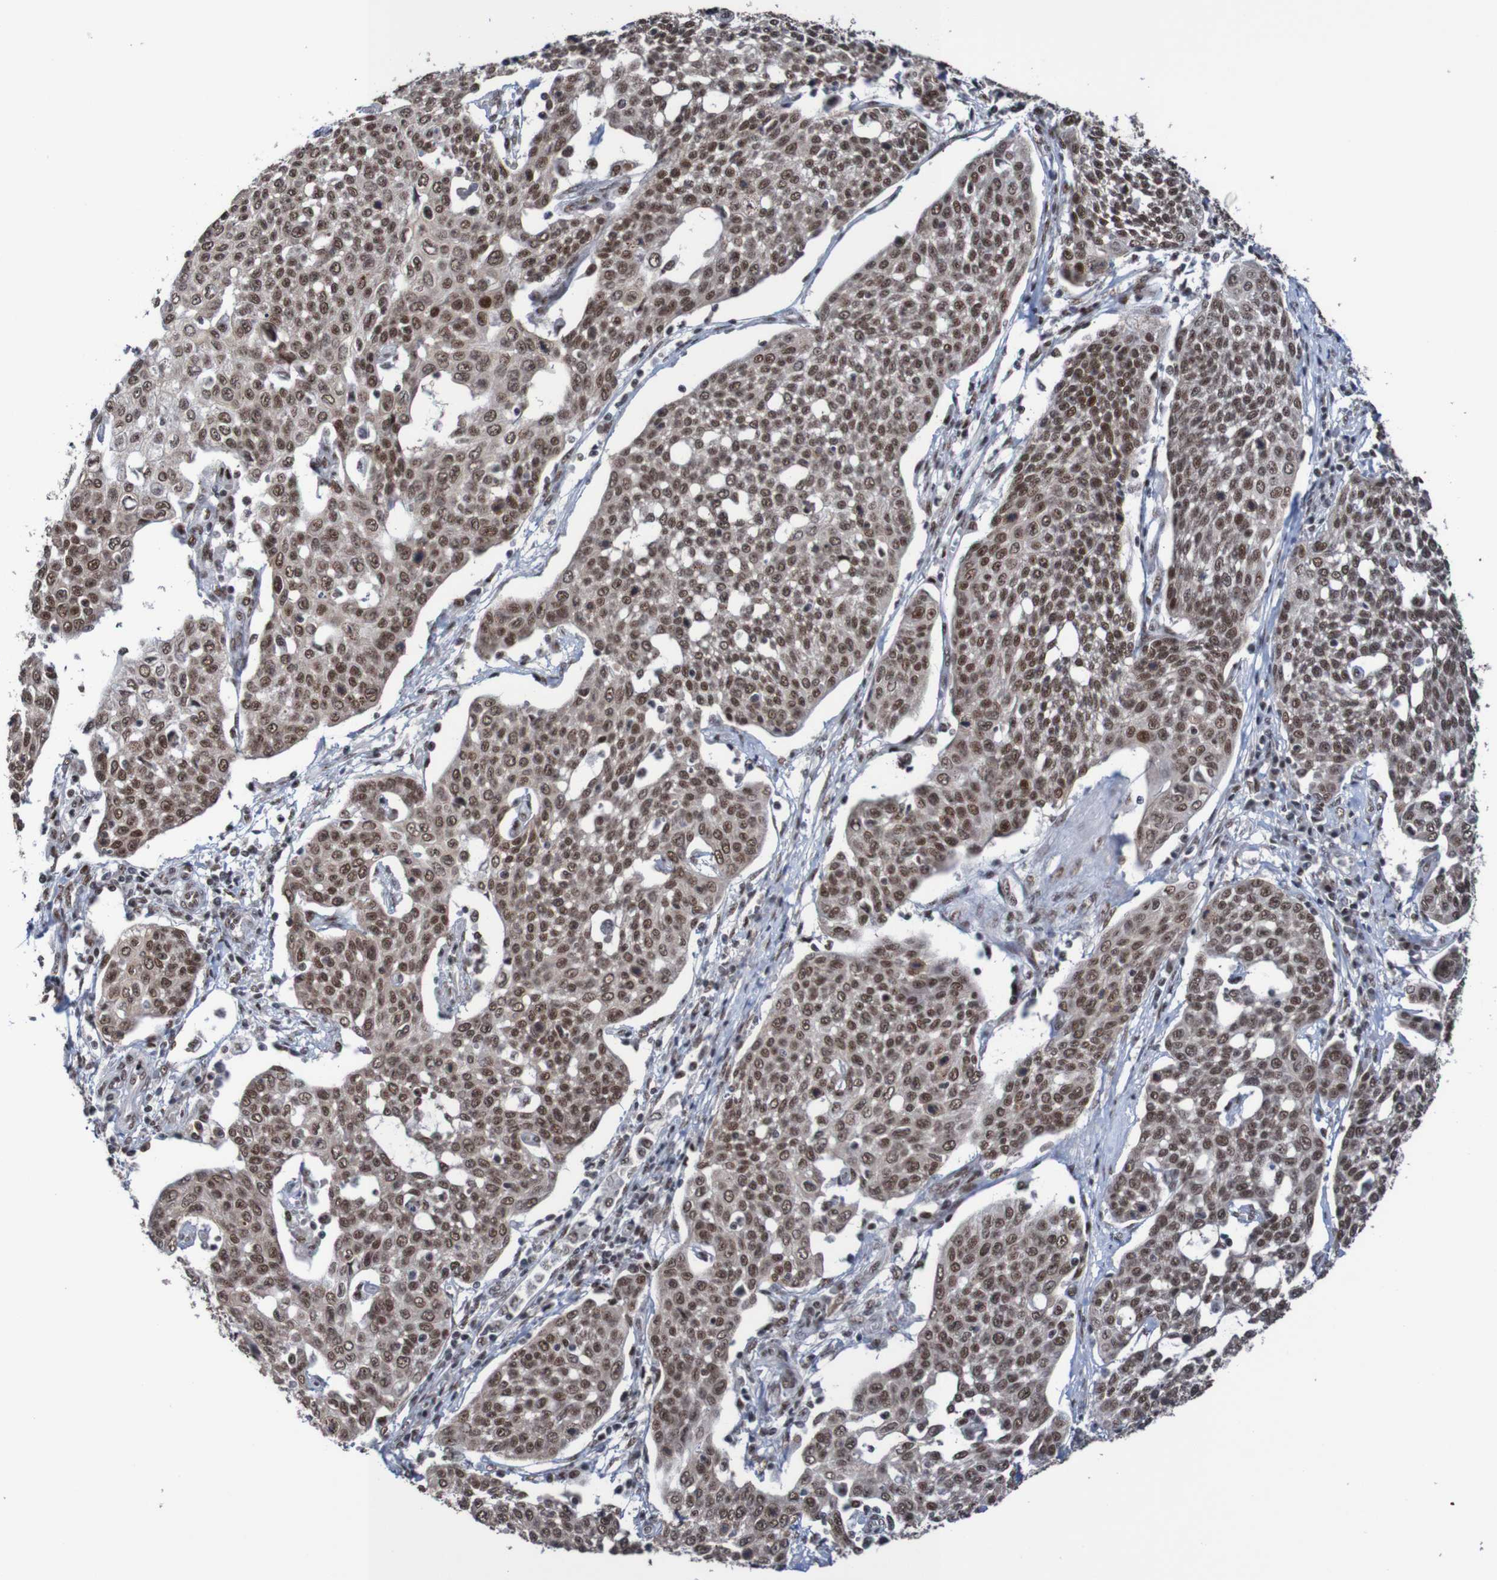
{"staining": {"intensity": "moderate", "quantity": ">75%", "location": "cytoplasmic/membranous,nuclear"}, "tissue": "cervical cancer", "cell_type": "Tumor cells", "image_type": "cancer", "snomed": [{"axis": "morphology", "description": "Squamous cell carcinoma, NOS"}, {"axis": "topography", "description": "Cervix"}], "caption": "The histopathology image reveals a brown stain indicating the presence of a protein in the cytoplasmic/membranous and nuclear of tumor cells in cervical cancer.", "gene": "CDC5L", "patient": {"sex": "female", "age": 34}}